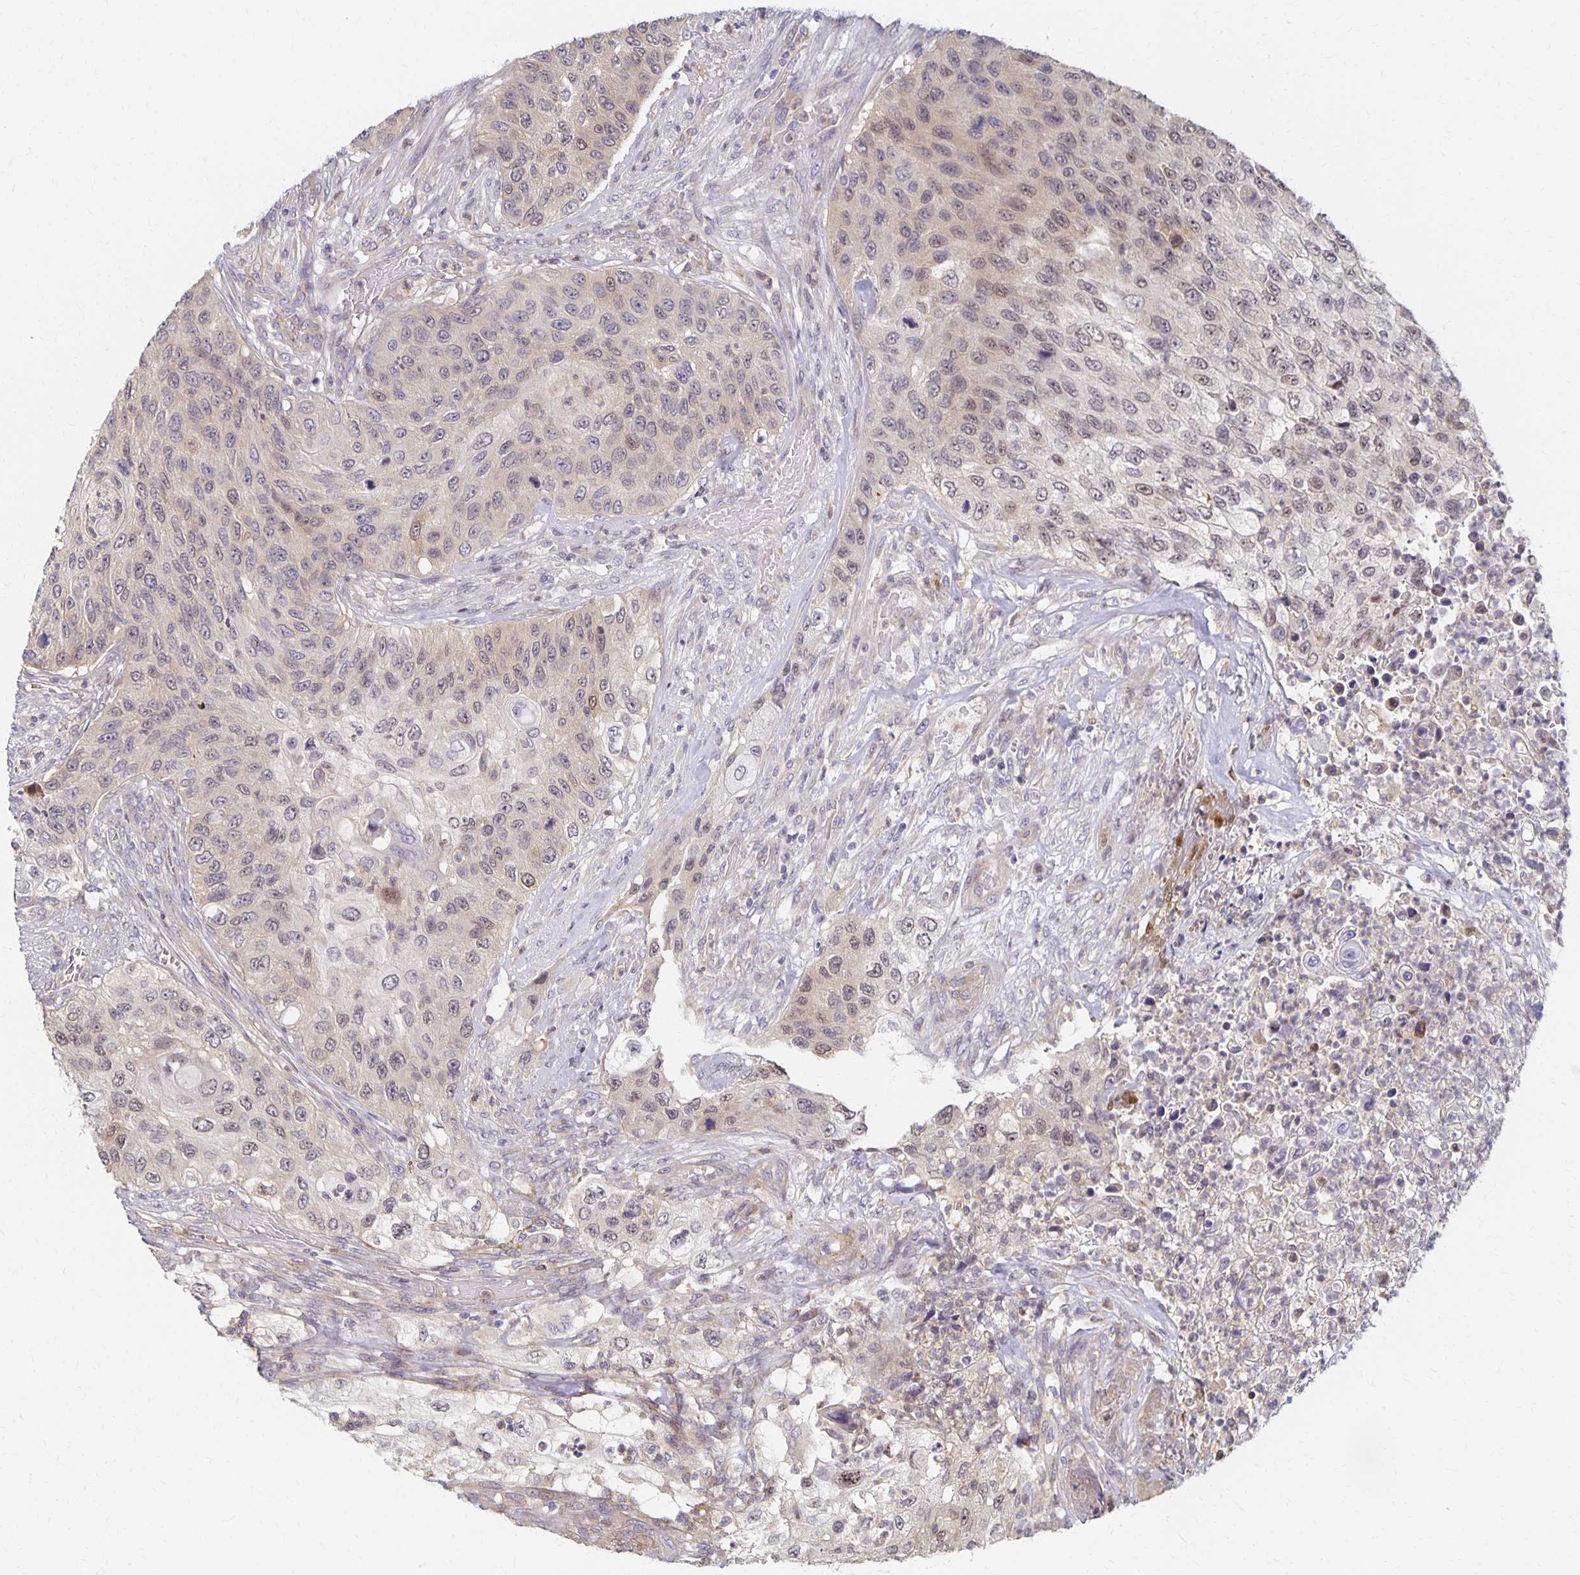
{"staining": {"intensity": "weak", "quantity": "25%-75%", "location": "nuclear"}, "tissue": "urothelial cancer", "cell_type": "Tumor cells", "image_type": "cancer", "snomed": [{"axis": "morphology", "description": "Urothelial carcinoma, High grade"}, {"axis": "topography", "description": "Urinary bladder"}], "caption": "High-magnification brightfield microscopy of high-grade urothelial carcinoma stained with DAB (3,3'-diaminobenzidine) (brown) and counterstained with hematoxylin (blue). tumor cells exhibit weak nuclear positivity is present in approximately25%-75% of cells.", "gene": "SORL1", "patient": {"sex": "female", "age": 60}}